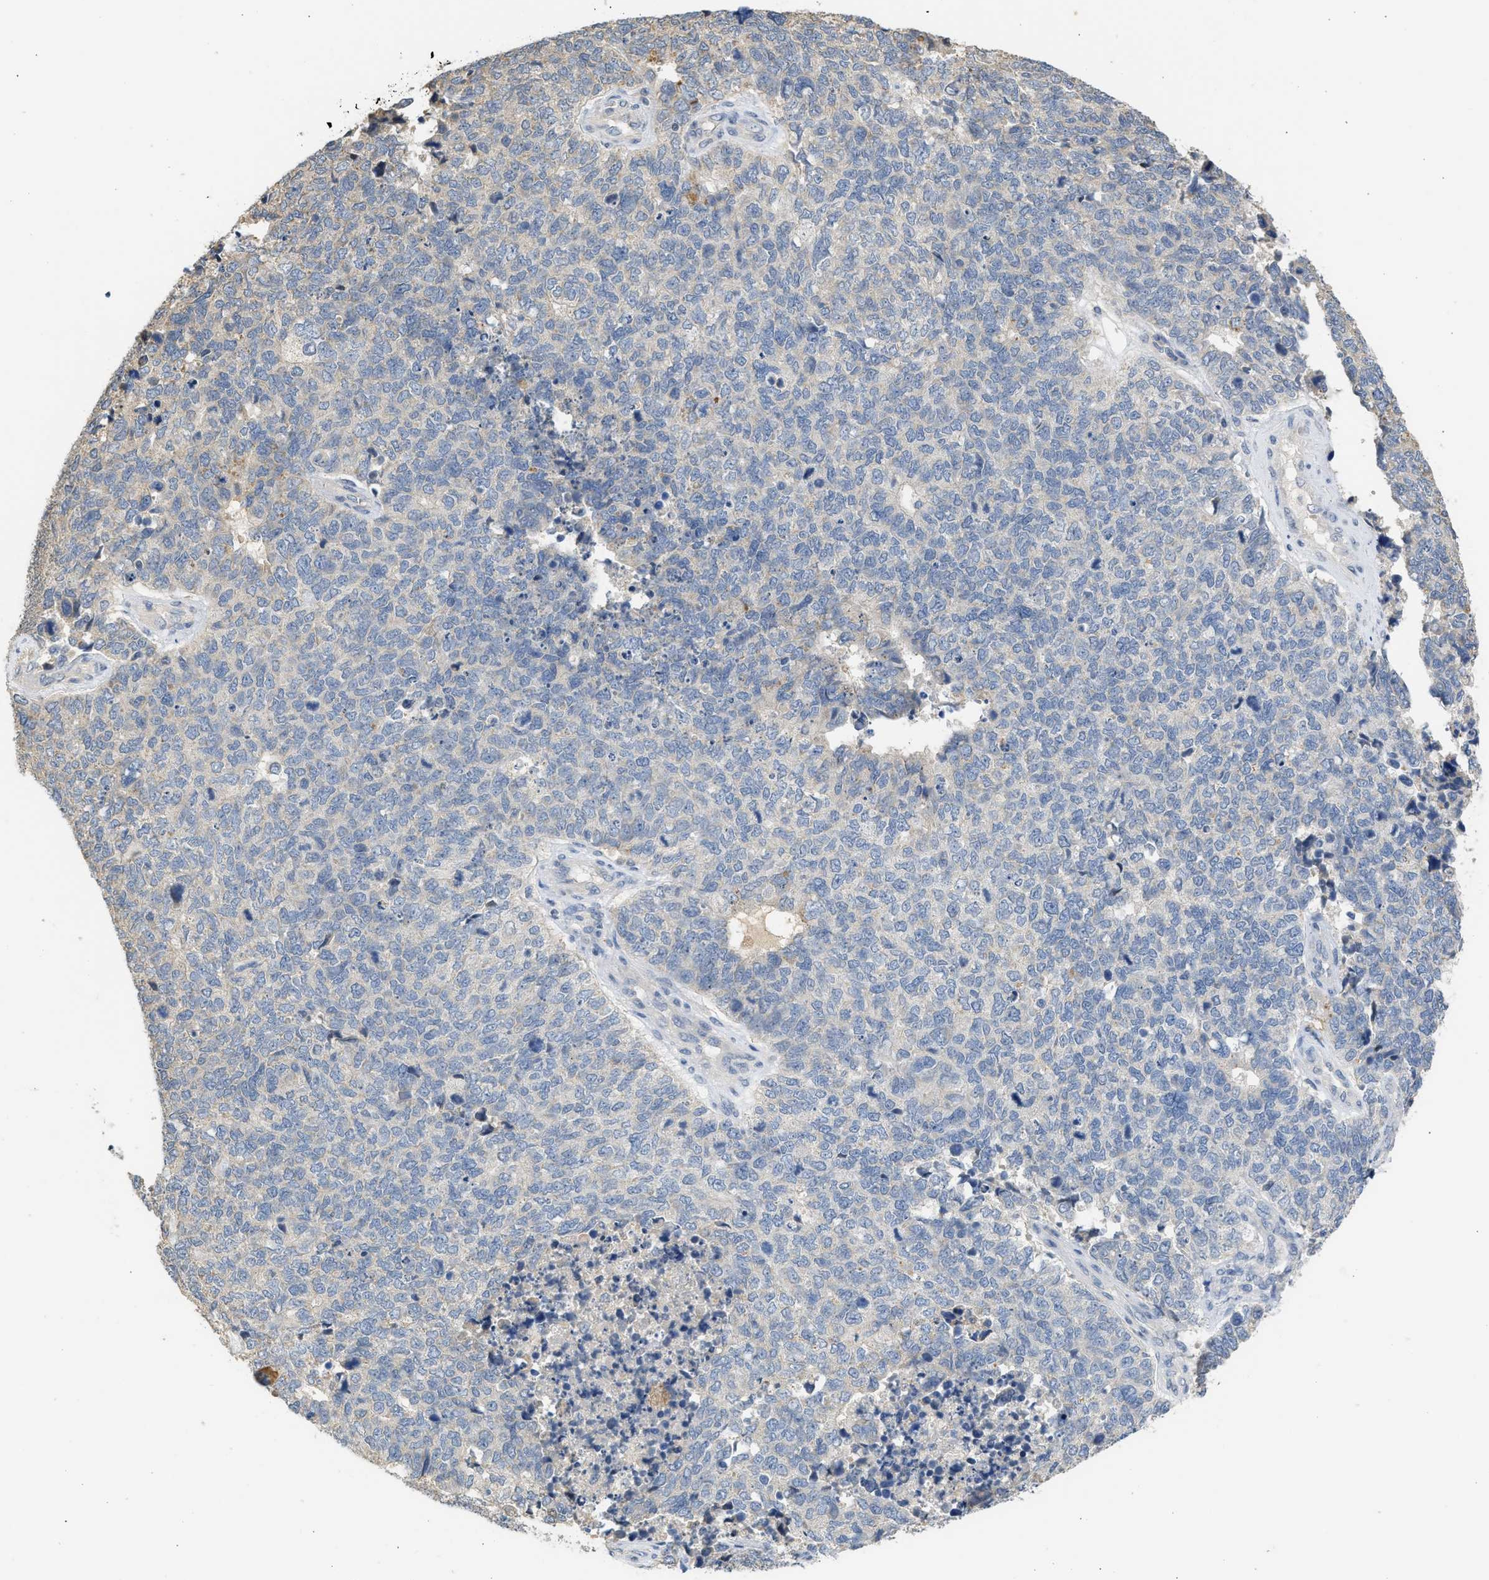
{"staining": {"intensity": "negative", "quantity": "none", "location": "none"}, "tissue": "cervical cancer", "cell_type": "Tumor cells", "image_type": "cancer", "snomed": [{"axis": "morphology", "description": "Squamous cell carcinoma, NOS"}, {"axis": "topography", "description": "Cervix"}], "caption": "Protein analysis of squamous cell carcinoma (cervical) shows no significant expression in tumor cells.", "gene": "SULT2A1", "patient": {"sex": "female", "age": 63}}